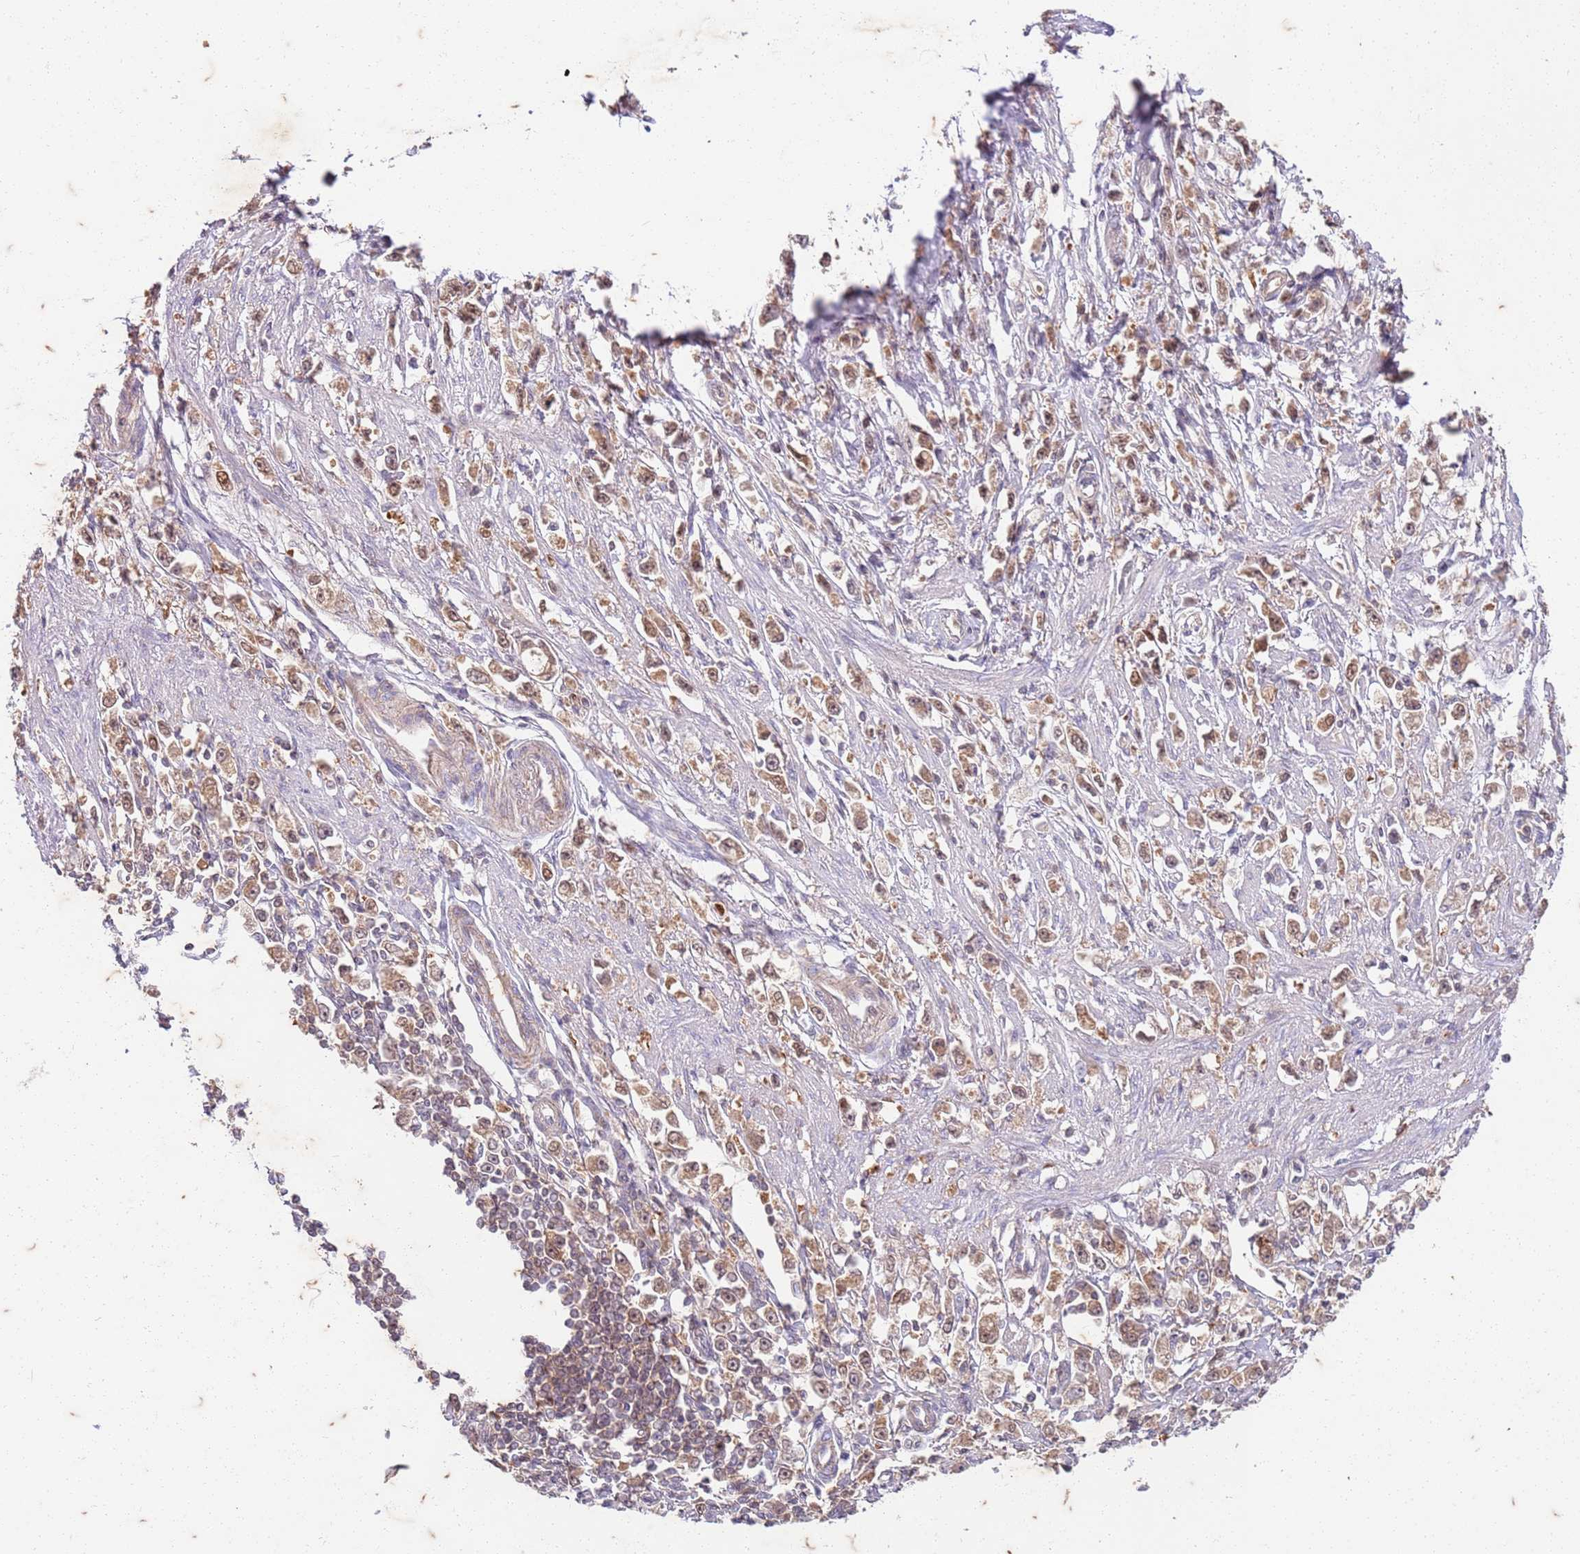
{"staining": {"intensity": "moderate", "quantity": ">75%", "location": "cytoplasmic/membranous,nuclear"}, "tissue": "stomach cancer", "cell_type": "Tumor cells", "image_type": "cancer", "snomed": [{"axis": "morphology", "description": "Adenocarcinoma, NOS"}, {"axis": "topography", "description": "Stomach"}], "caption": "This histopathology image shows stomach cancer stained with immunohistochemistry to label a protein in brown. The cytoplasmic/membranous and nuclear of tumor cells show moderate positivity for the protein. Nuclei are counter-stained blue.", "gene": "RAPGEF3", "patient": {"sex": "female", "age": 59}}